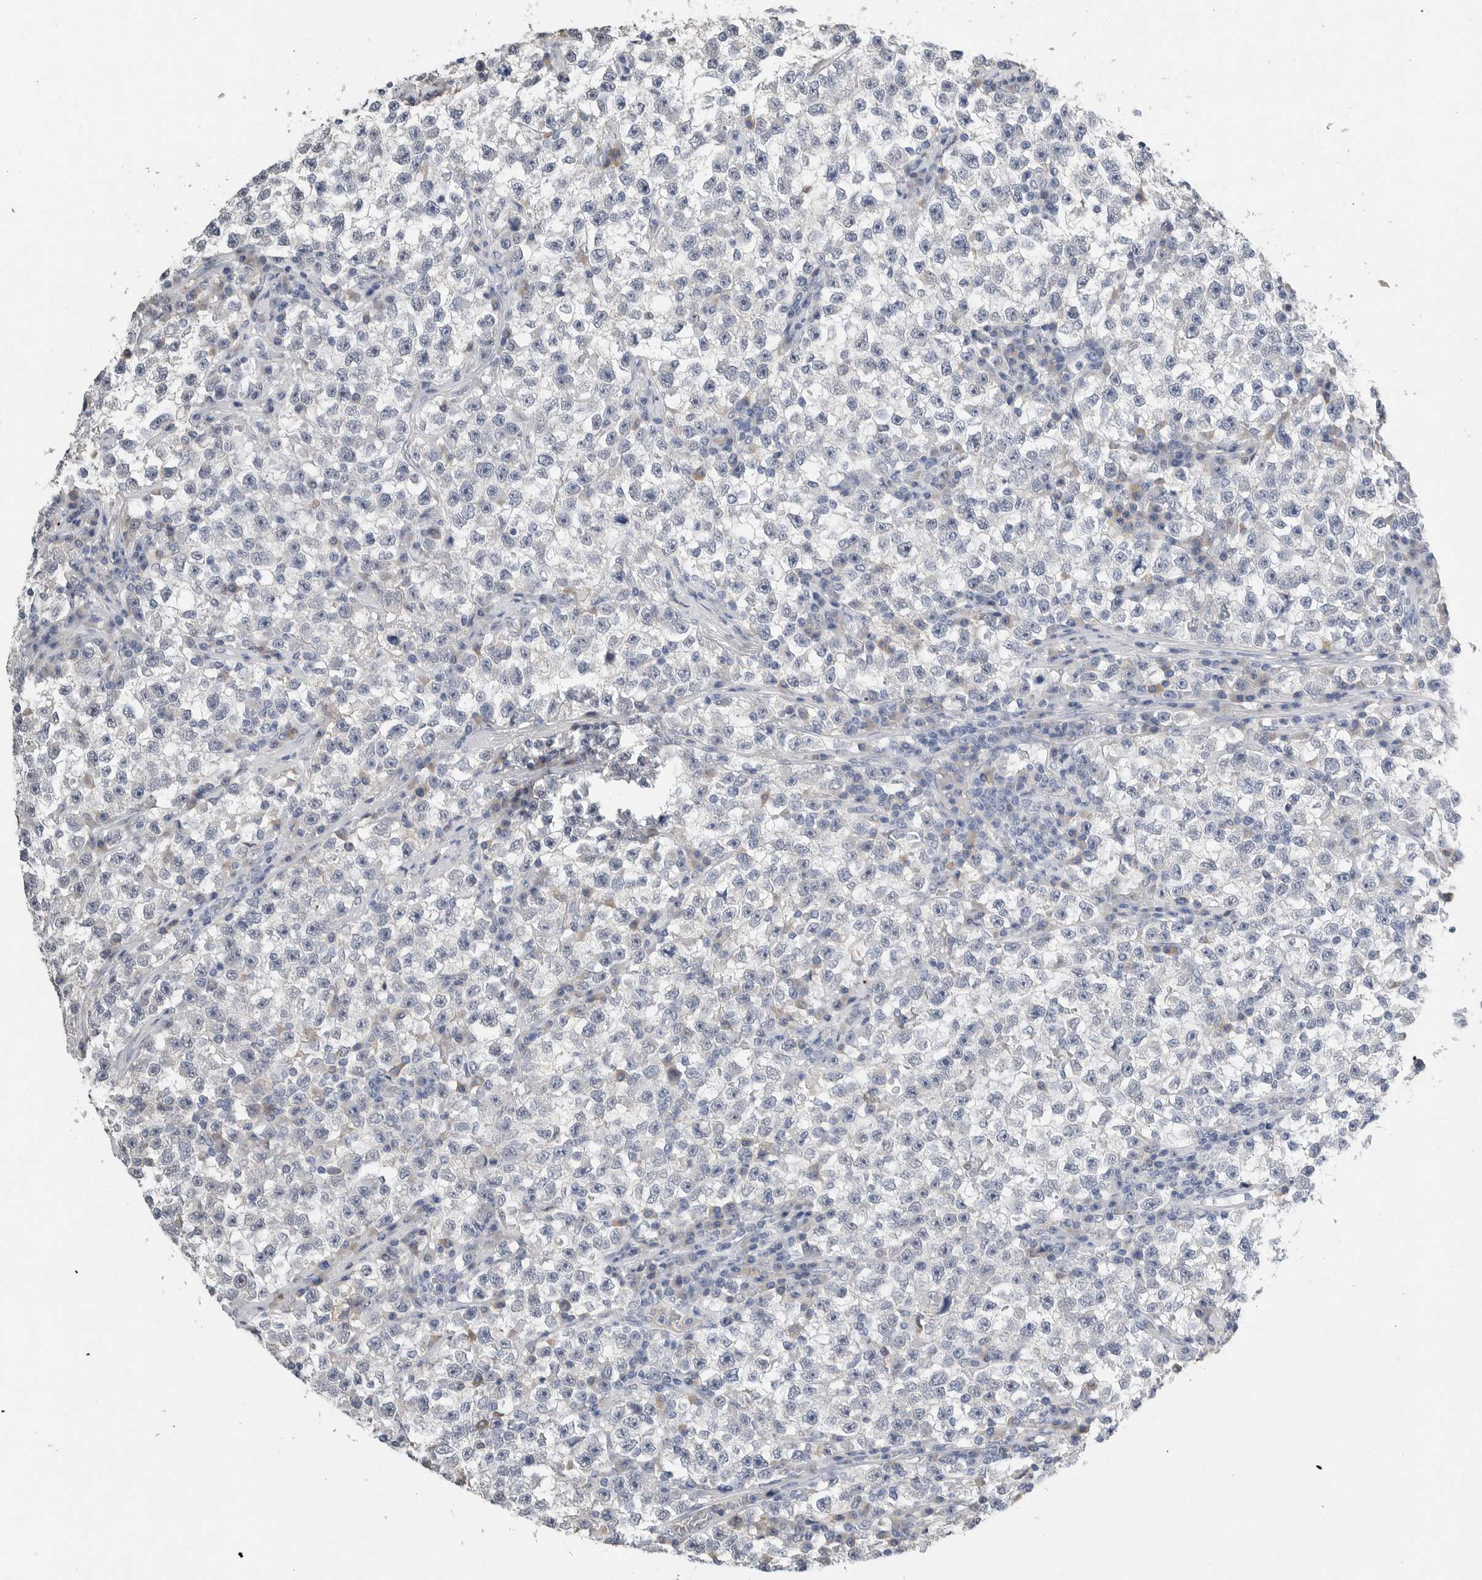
{"staining": {"intensity": "negative", "quantity": "none", "location": "none"}, "tissue": "testis cancer", "cell_type": "Tumor cells", "image_type": "cancer", "snomed": [{"axis": "morphology", "description": "Seminoma, NOS"}, {"axis": "topography", "description": "Testis"}], "caption": "Immunohistochemical staining of human testis cancer exhibits no significant expression in tumor cells.", "gene": "FABP6", "patient": {"sex": "male", "age": 22}}